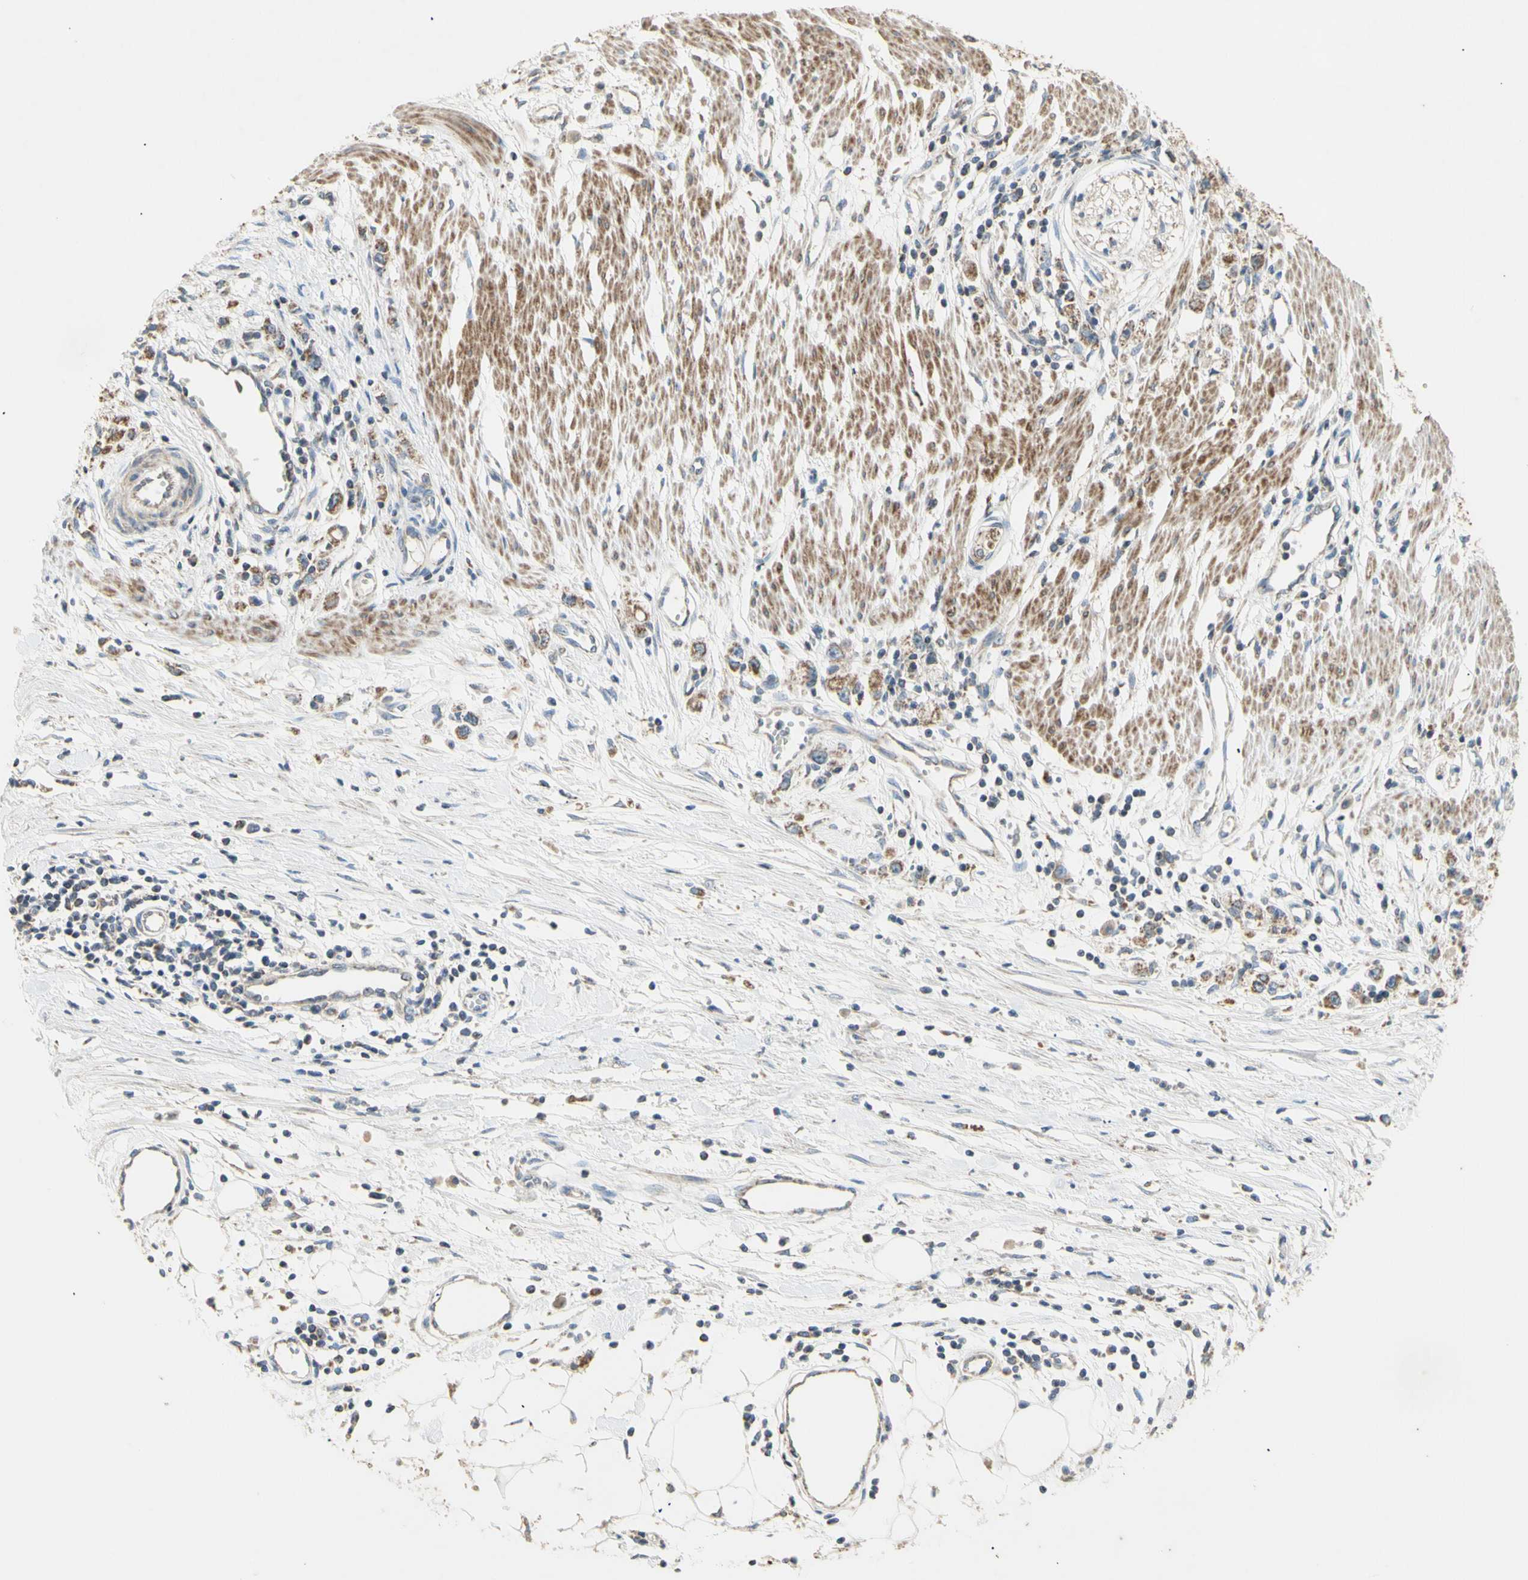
{"staining": {"intensity": "moderate", "quantity": ">75%", "location": "cytoplasmic/membranous"}, "tissue": "stomach cancer", "cell_type": "Tumor cells", "image_type": "cancer", "snomed": [{"axis": "morphology", "description": "Adenocarcinoma, NOS"}, {"axis": "topography", "description": "Stomach"}], "caption": "This photomicrograph exhibits IHC staining of human stomach cancer (adenocarcinoma), with medium moderate cytoplasmic/membranous expression in about >75% of tumor cells.", "gene": "PTGIS", "patient": {"sex": "female", "age": 59}}